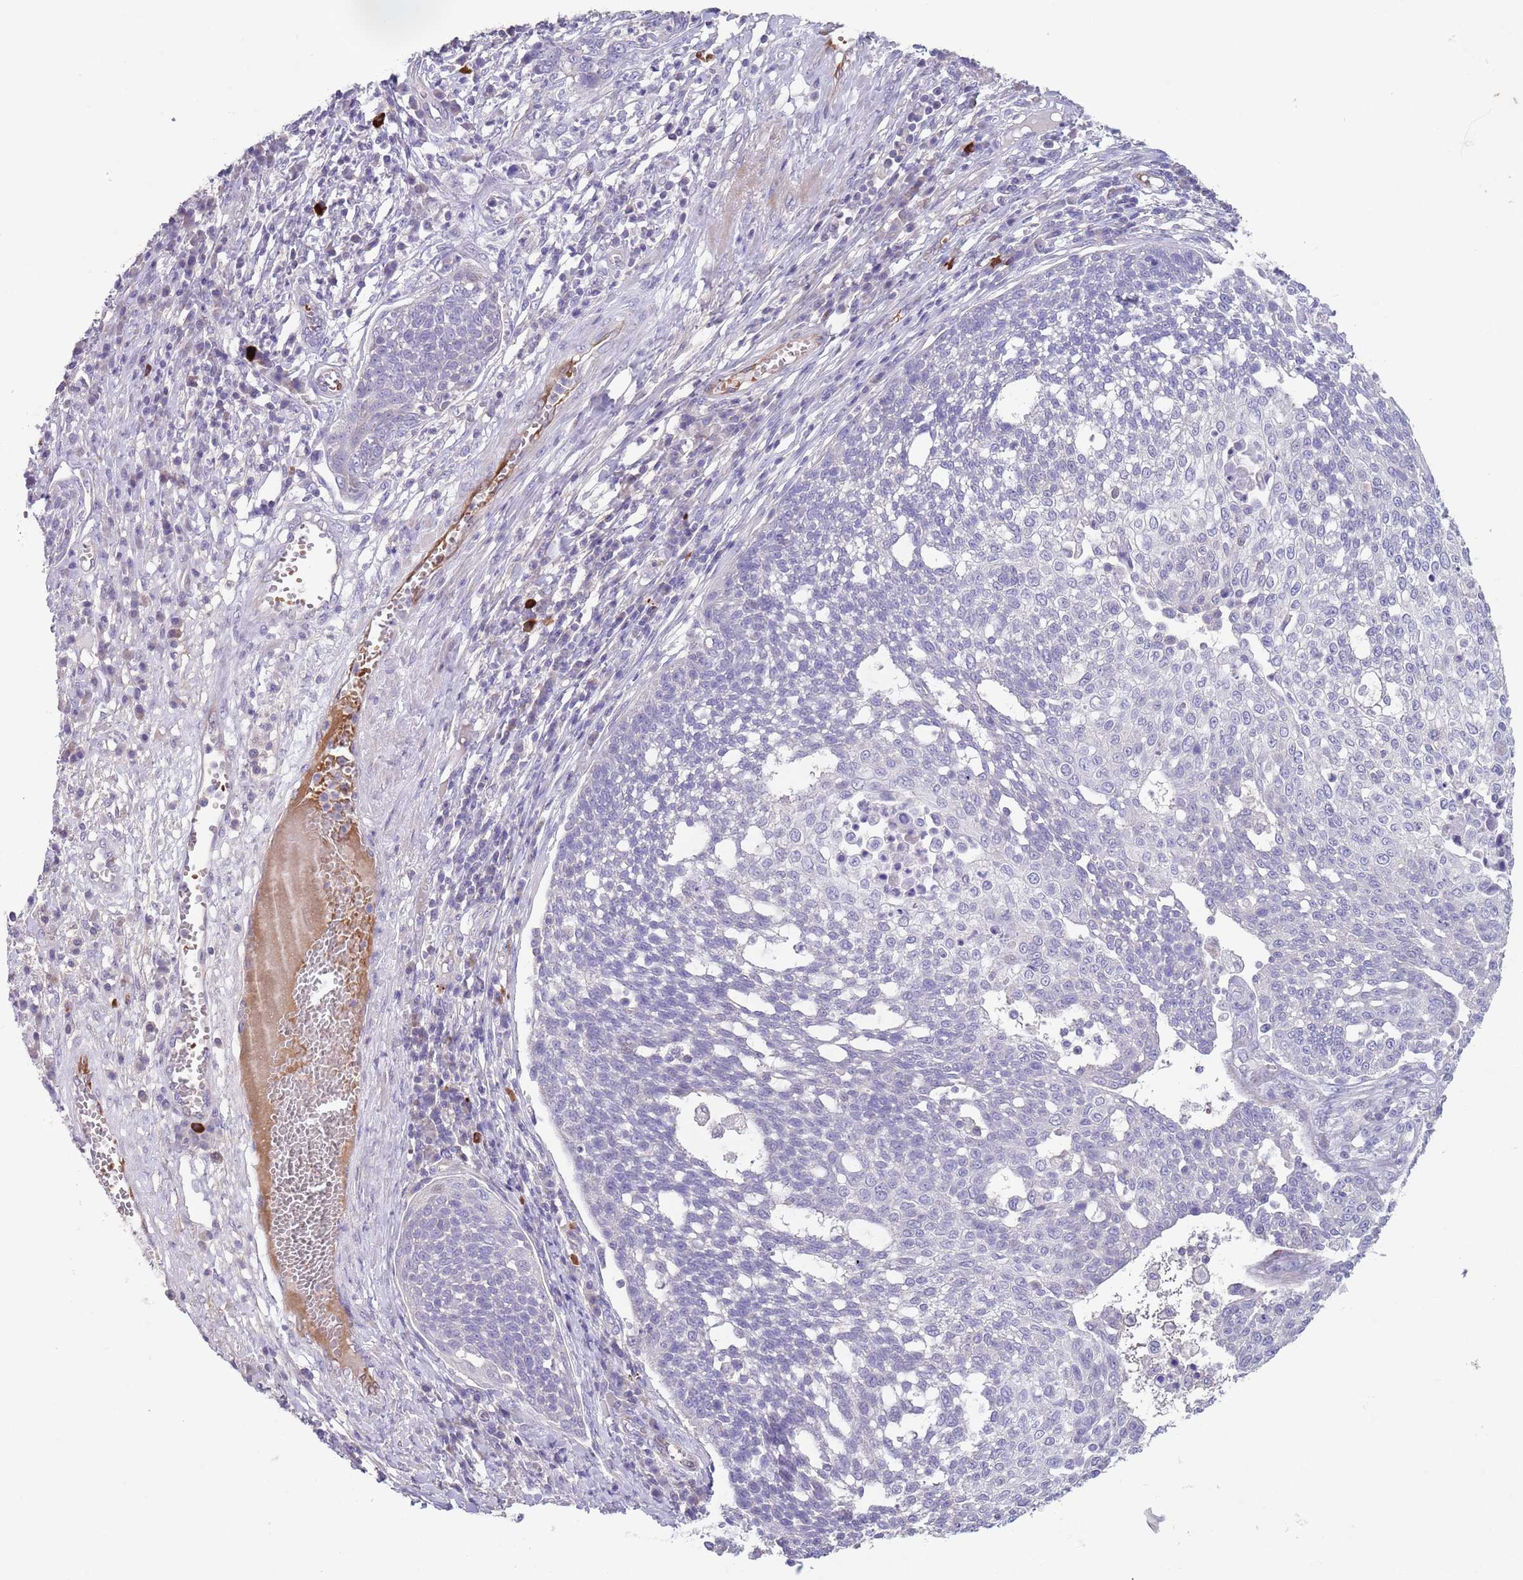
{"staining": {"intensity": "negative", "quantity": "none", "location": "none"}, "tissue": "cervical cancer", "cell_type": "Tumor cells", "image_type": "cancer", "snomed": [{"axis": "morphology", "description": "Squamous cell carcinoma, NOS"}, {"axis": "topography", "description": "Cervix"}], "caption": "Tumor cells are negative for protein expression in human cervical cancer (squamous cell carcinoma).", "gene": "ZNF14", "patient": {"sex": "female", "age": 34}}